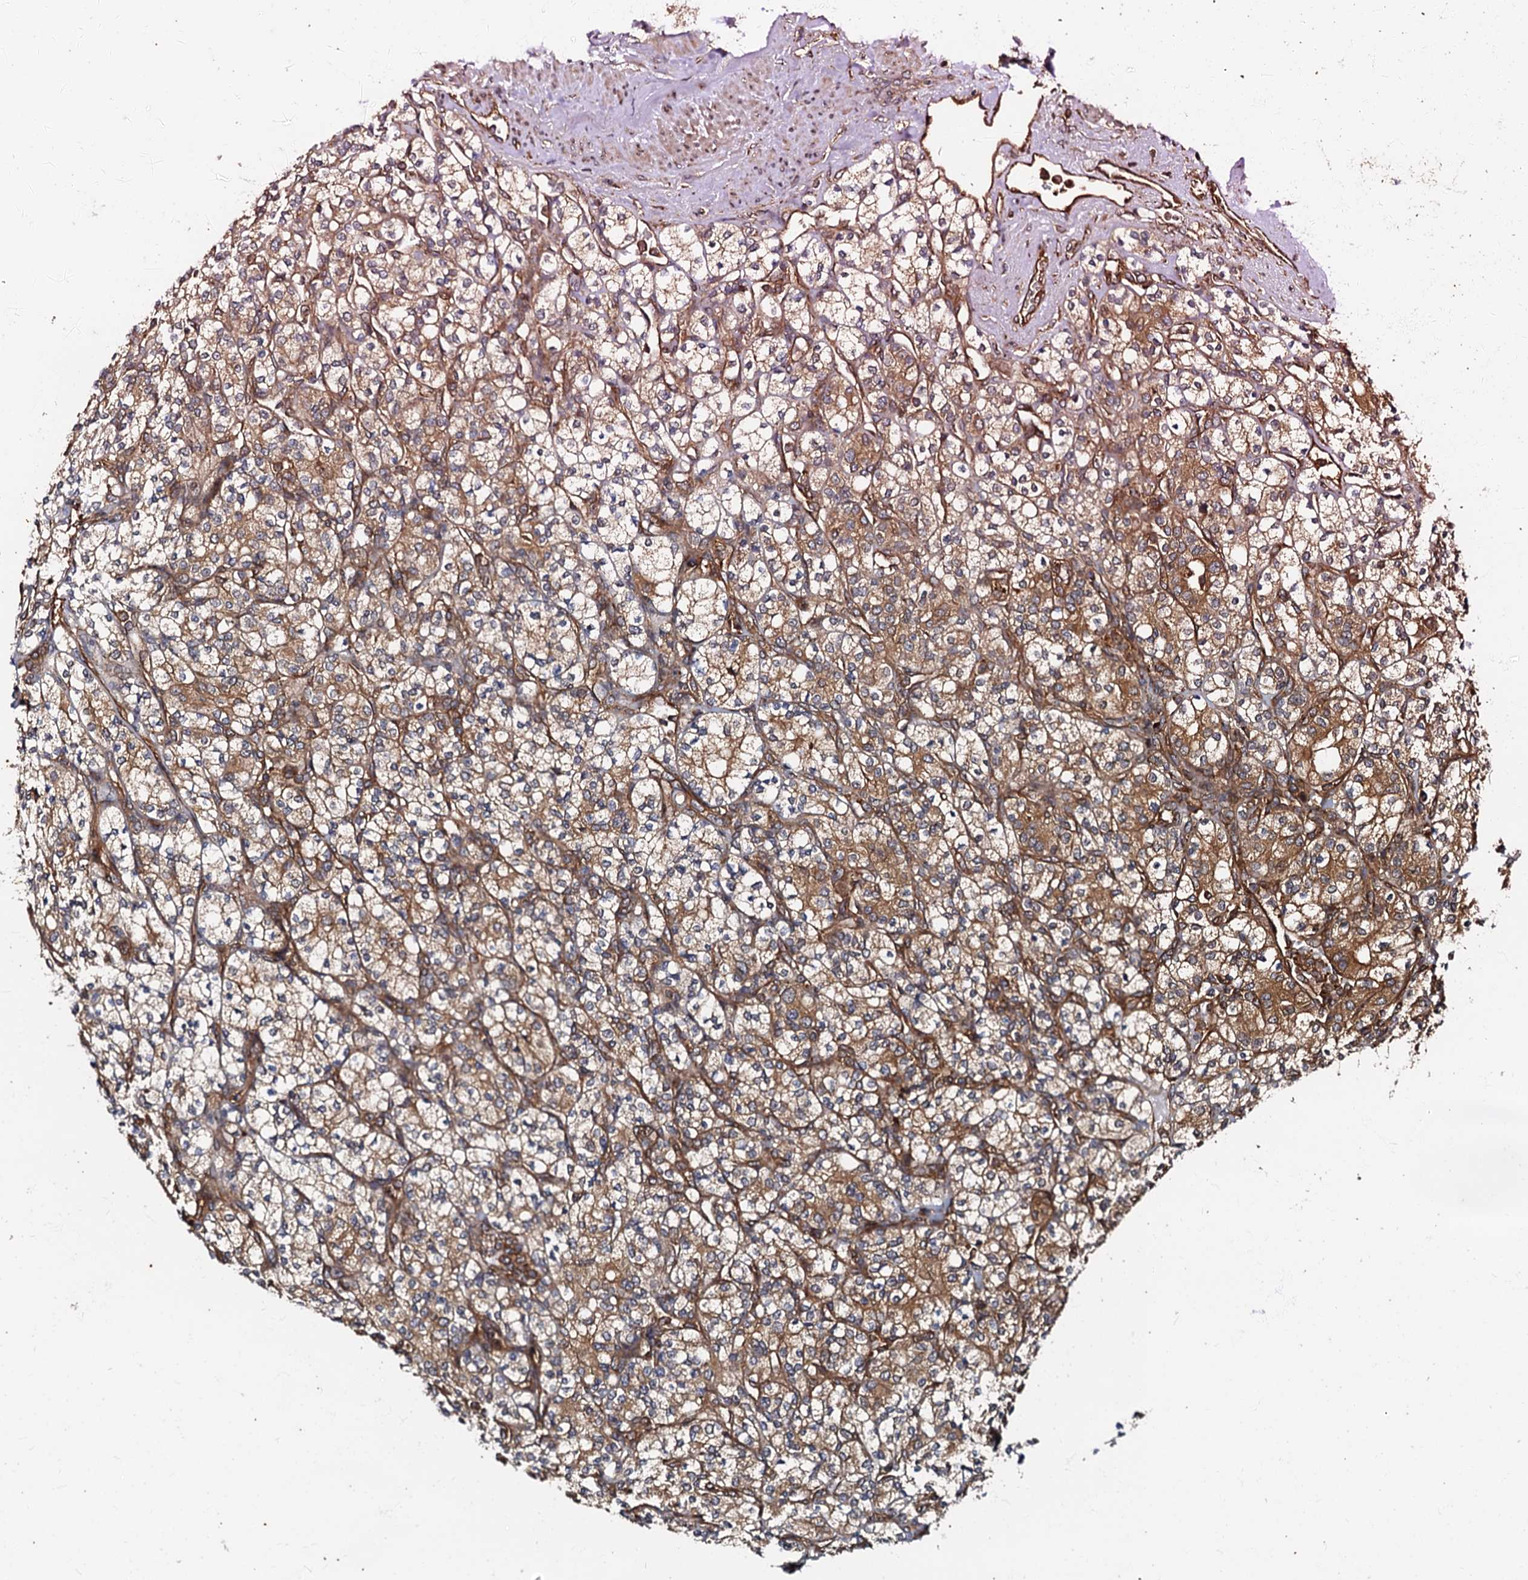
{"staining": {"intensity": "moderate", "quantity": ">75%", "location": "cytoplasmic/membranous"}, "tissue": "renal cancer", "cell_type": "Tumor cells", "image_type": "cancer", "snomed": [{"axis": "morphology", "description": "Adenocarcinoma, NOS"}, {"axis": "topography", "description": "Kidney"}], "caption": "A photomicrograph of renal cancer (adenocarcinoma) stained for a protein exhibits moderate cytoplasmic/membranous brown staining in tumor cells.", "gene": "BLOC1S6", "patient": {"sex": "male", "age": 77}}